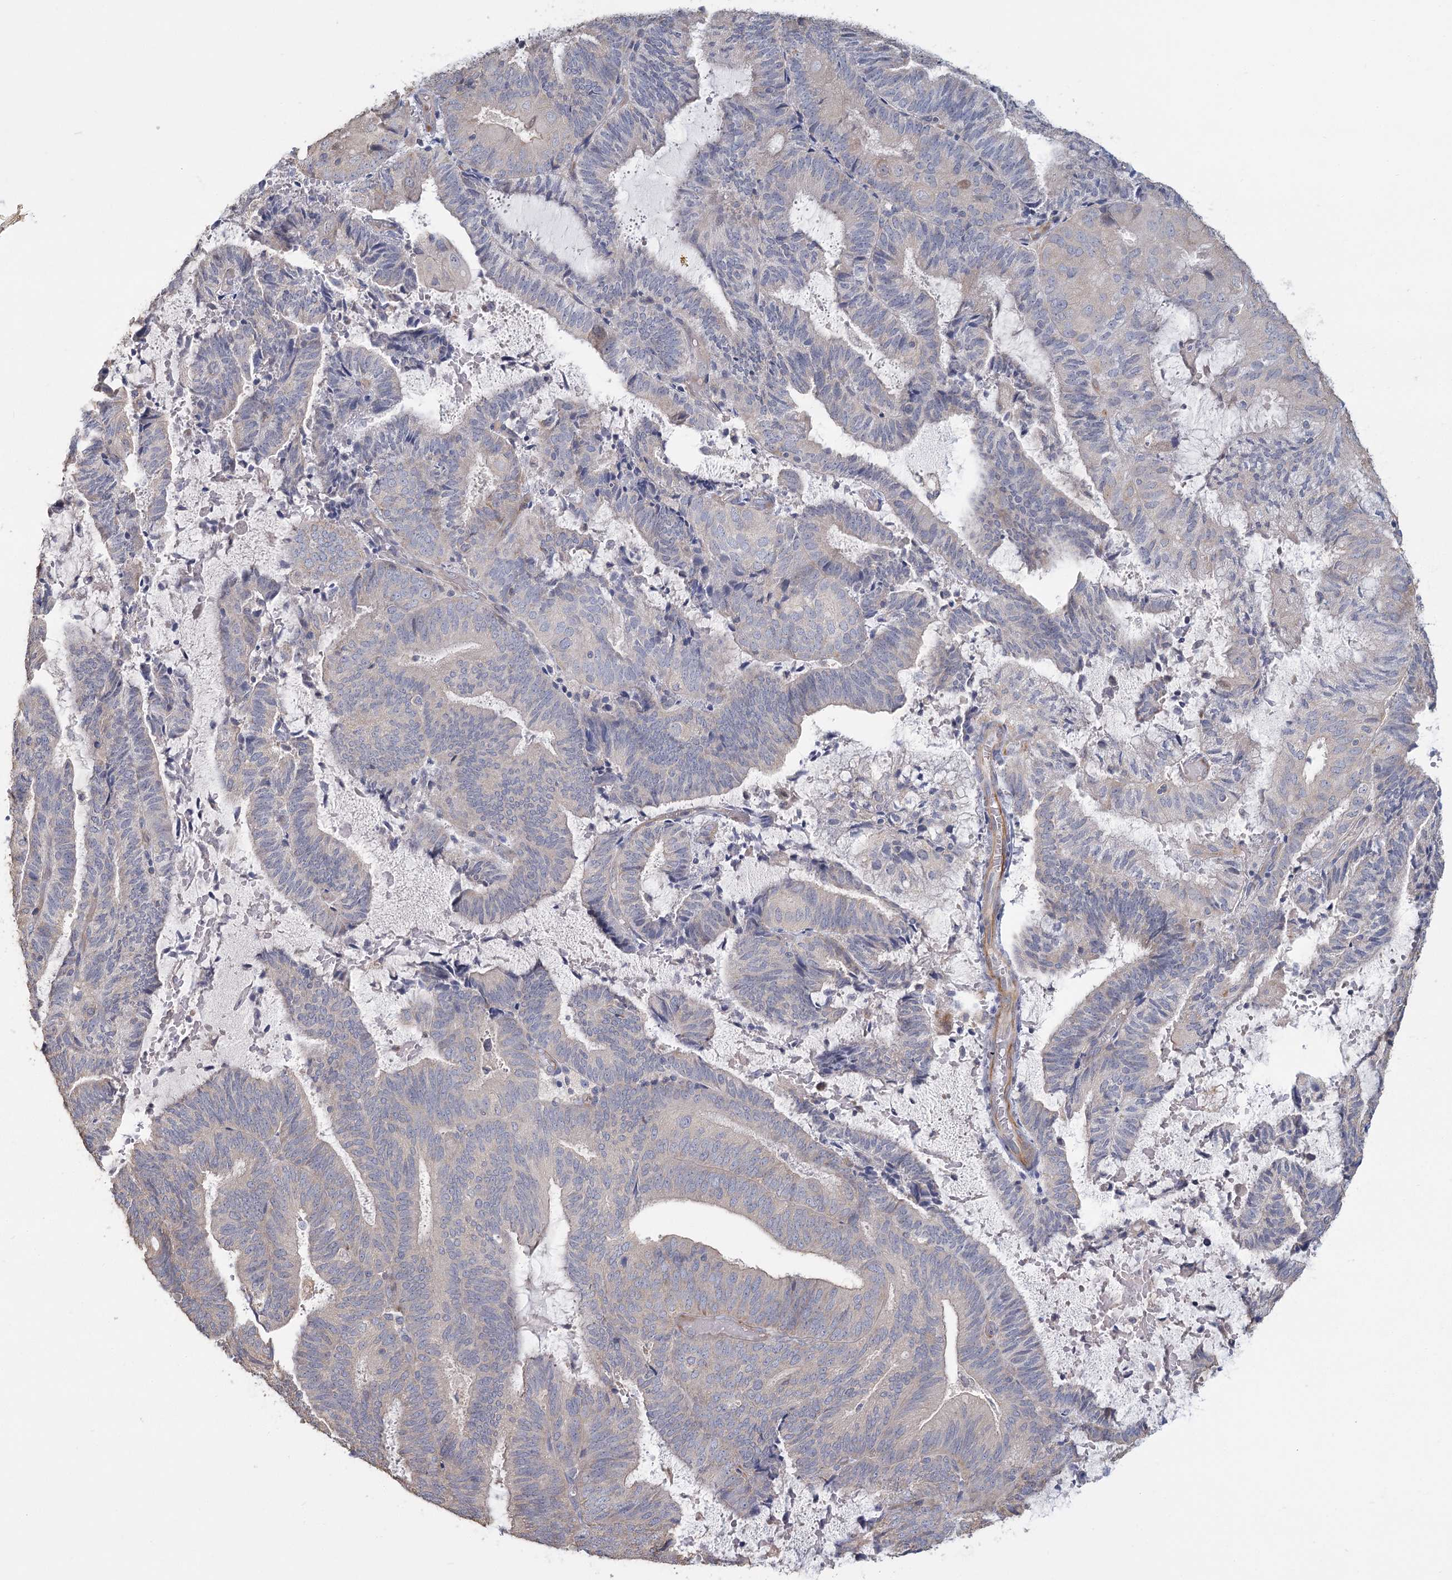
{"staining": {"intensity": "negative", "quantity": "none", "location": "none"}, "tissue": "endometrial cancer", "cell_type": "Tumor cells", "image_type": "cancer", "snomed": [{"axis": "morphology", "description": "Adenocarcinoma, NOS"}, {"axis": "topography", "description": "Endometrium"}], "caption": "The histopathology image reveals no significant staining in tumor cells of endometrial adenocarcinoma.", "gene": "CNTLN", "patient": {"sex": "female", "age": 81}}